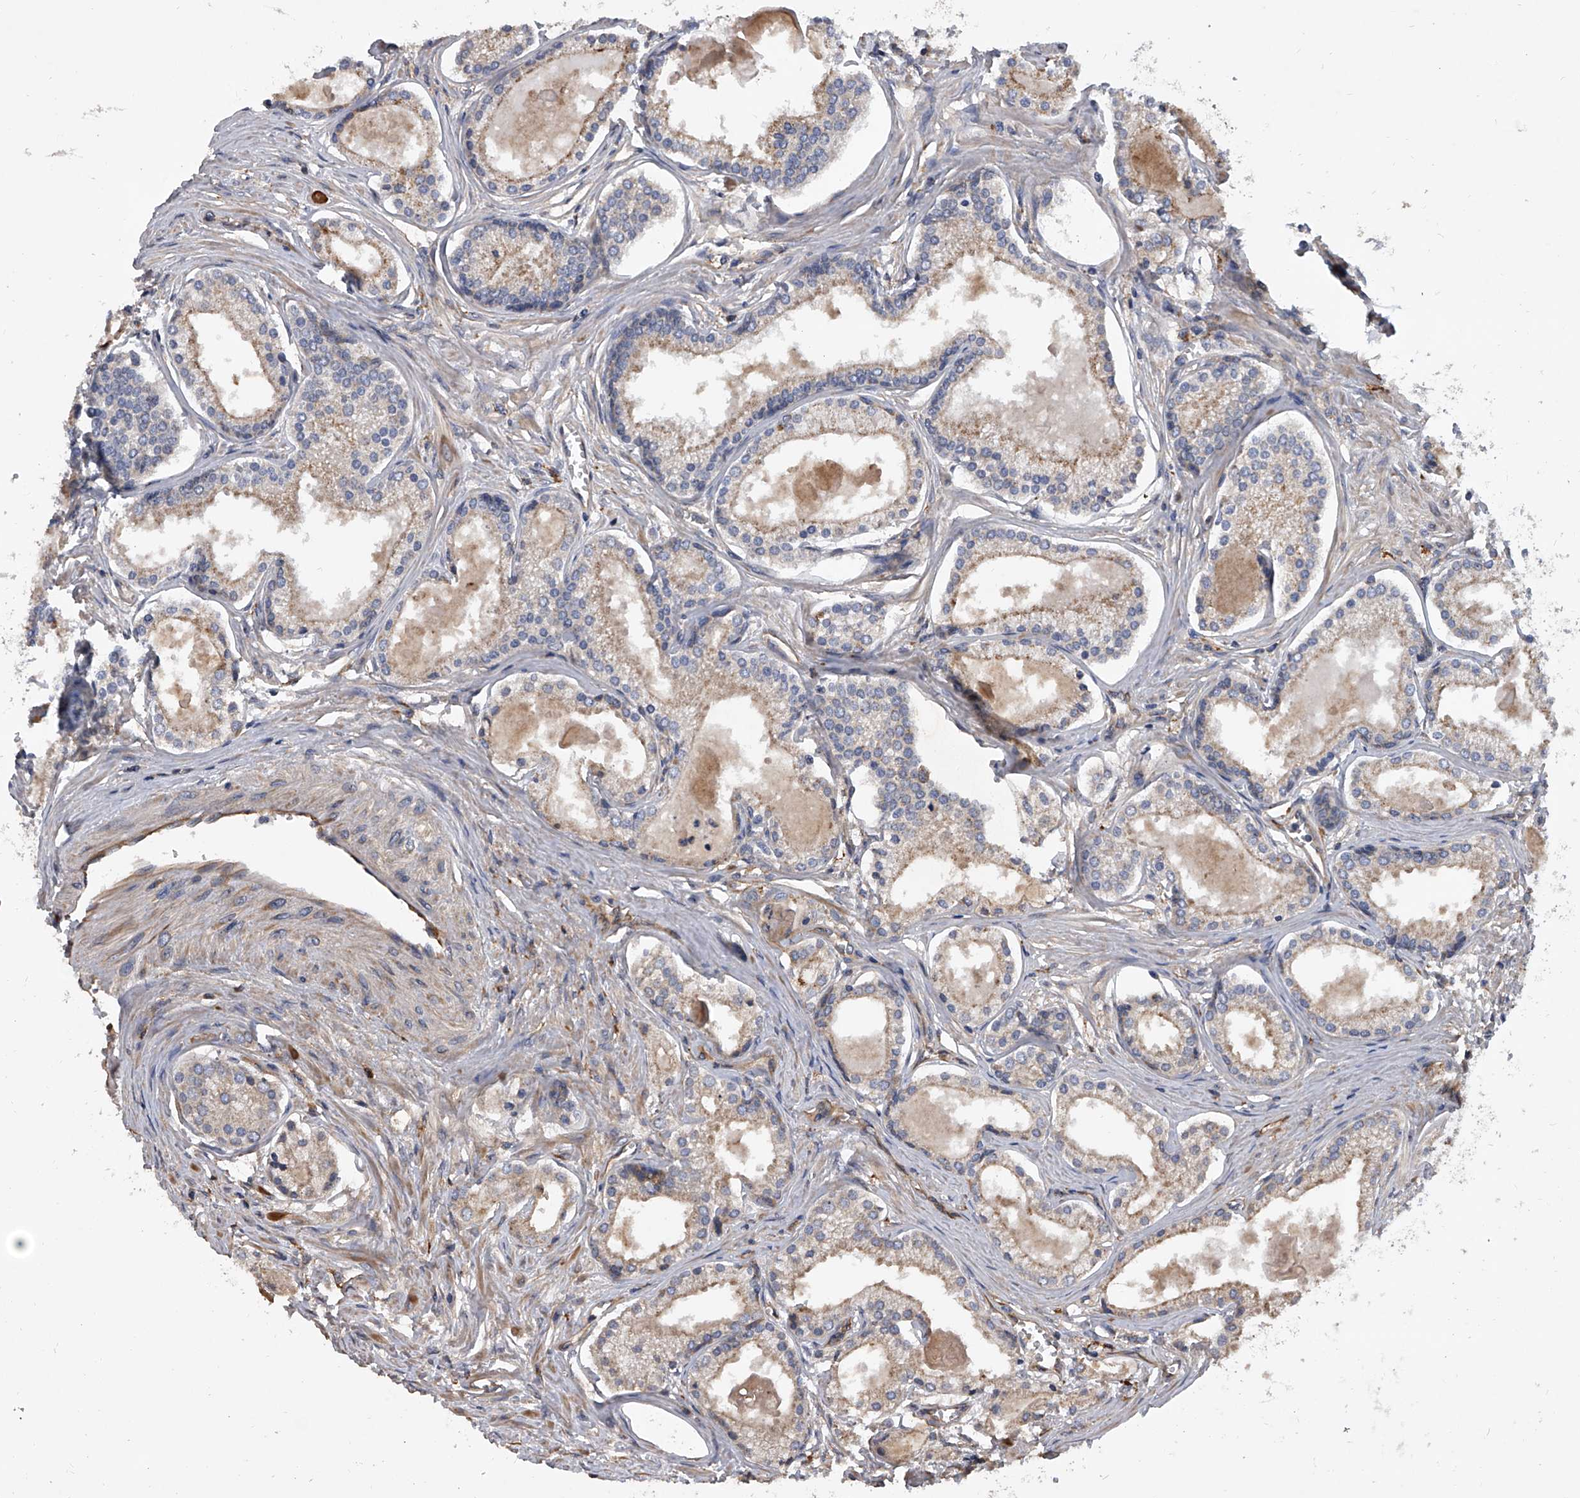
{"staining": {"intensity": "moderate", "quantity": "25%-75%", "location": "cytoplasmic/membranous"}, "tissue": "prostate cancer", "cell_type": "Tumor cells", "image_type": "cancer", "snomed": [{"axis": "morphology", "description": "Adenocarcinoma, High grade"}, {"axis": "topography", "description": "Prostate"}], "caption": "DAB immunohistochemical staining of human adenocarcinoma (high-grade) (prostate) demonstrates moderate cytoplasmic/membranous protein staining in about 25%-75% of tumor cells.", "gene": "EXOC4", "patient": {"sex": "male", "age": 68}}